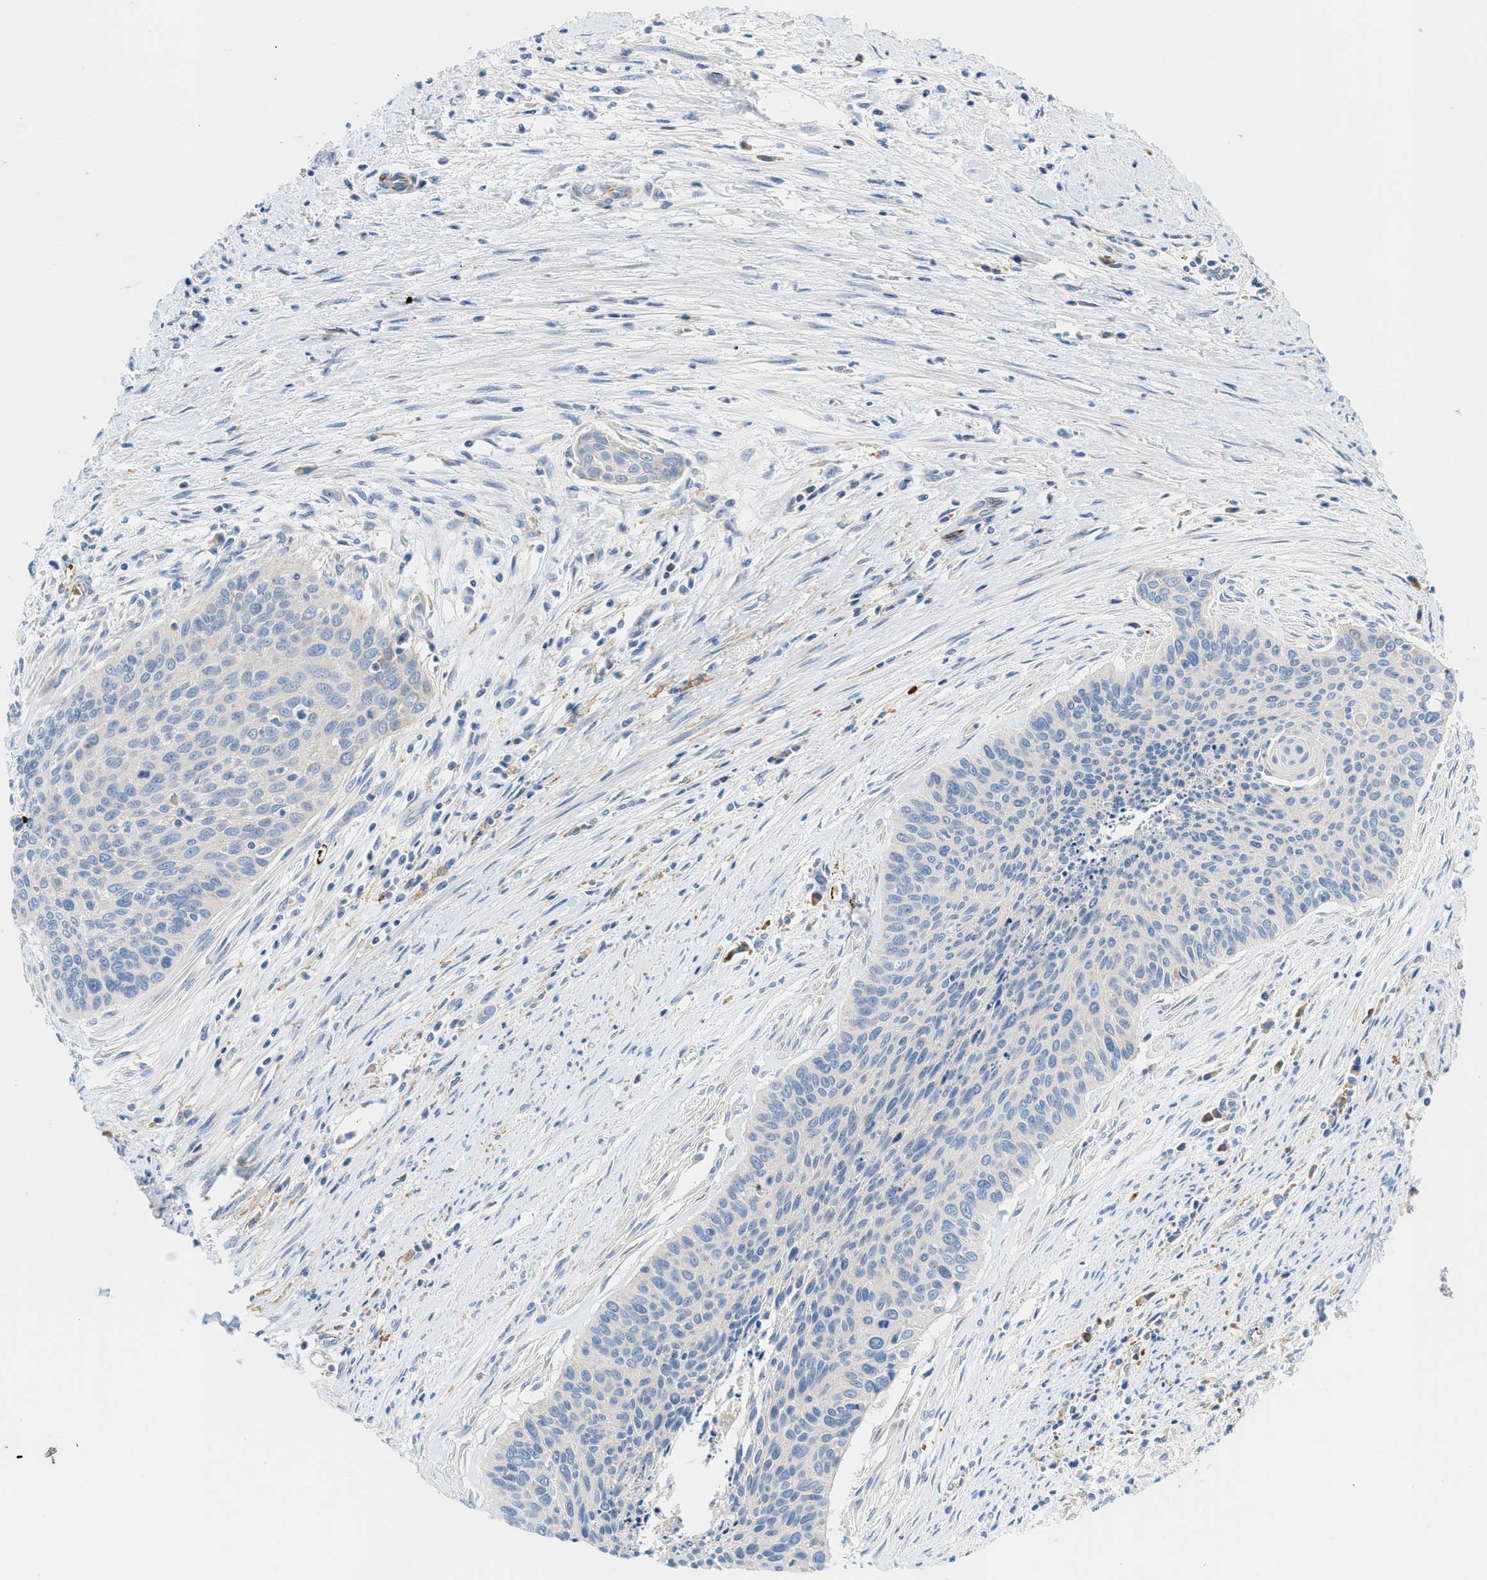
{"staining": {"intensity": "negative", "quantity": "none", "location": "none"}, "tissue": "cervical cancer", "cell_type": "Tumor cells", "image_type": "cancer", "snomed": [{"axis": "morphology", "description": "Squamous cell carcinoma, NOS"}, {"axis": "topography", "description": "Cervix"}], "caption": "Immunohistochemistry (IHC) image of squamous cell carcinoma (cervical) stained for a protein (brown), which shows no positivity in tumor cells.", "gene": "ZNF831", "patient": {"sex": "female", "age": 55}}